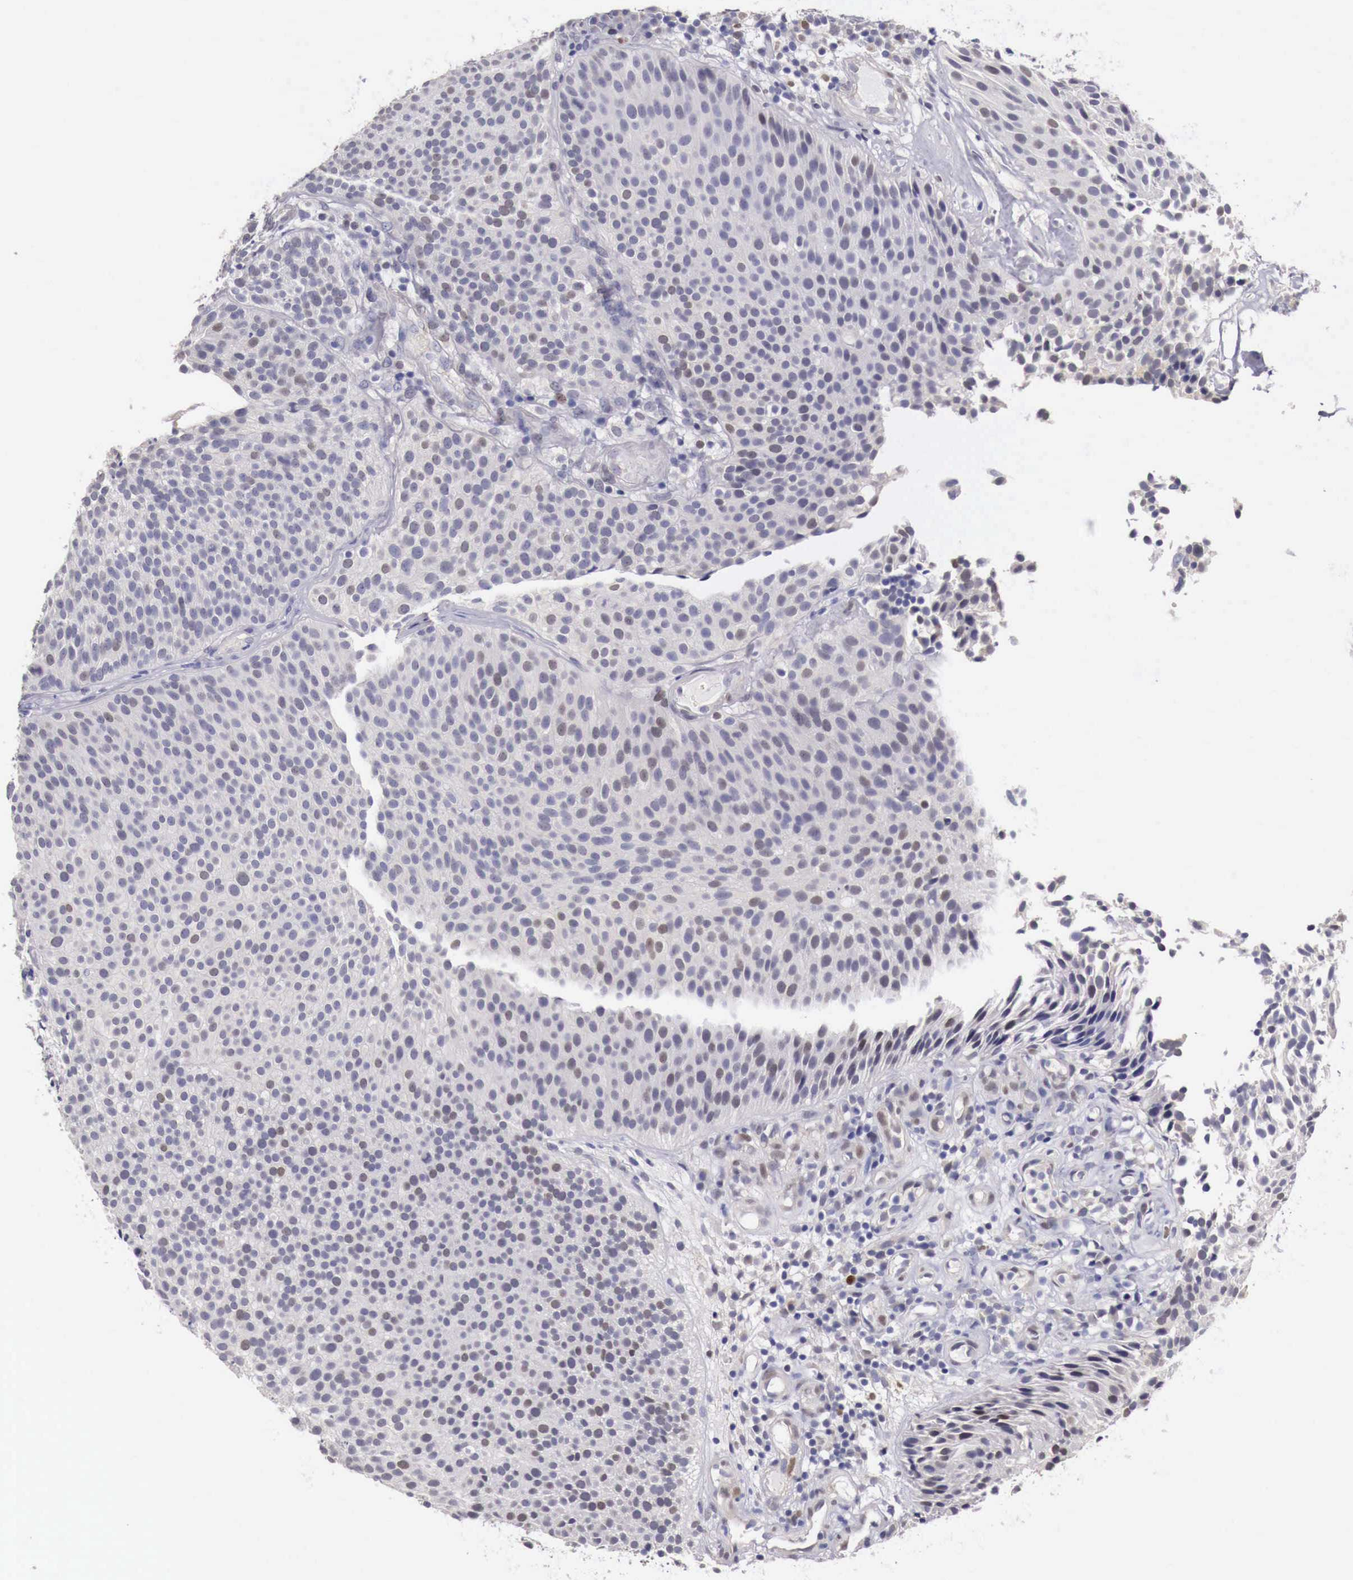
{"staining": {"intensity": "negative", "quantity": "none", "location": "none"}, "tissue": "urothelial cancer", "cell_type": "Tumor cells", "image_type": "cancer", "snomed": [{"axis": "morphology", "description": "Urothelial carcinoma, Low grade"}, {"axis": "topography", "description": "Urinary bladder"}], "caption": "IHC photomicrograph of neoplastic tissue: urothelial cancer stained with DAB (3,3'-diaminobenzidine) displays no significant protein expression in tumor cells.", "gene": "ENOX2", "patient": {"sex": "male", "age": 85}}